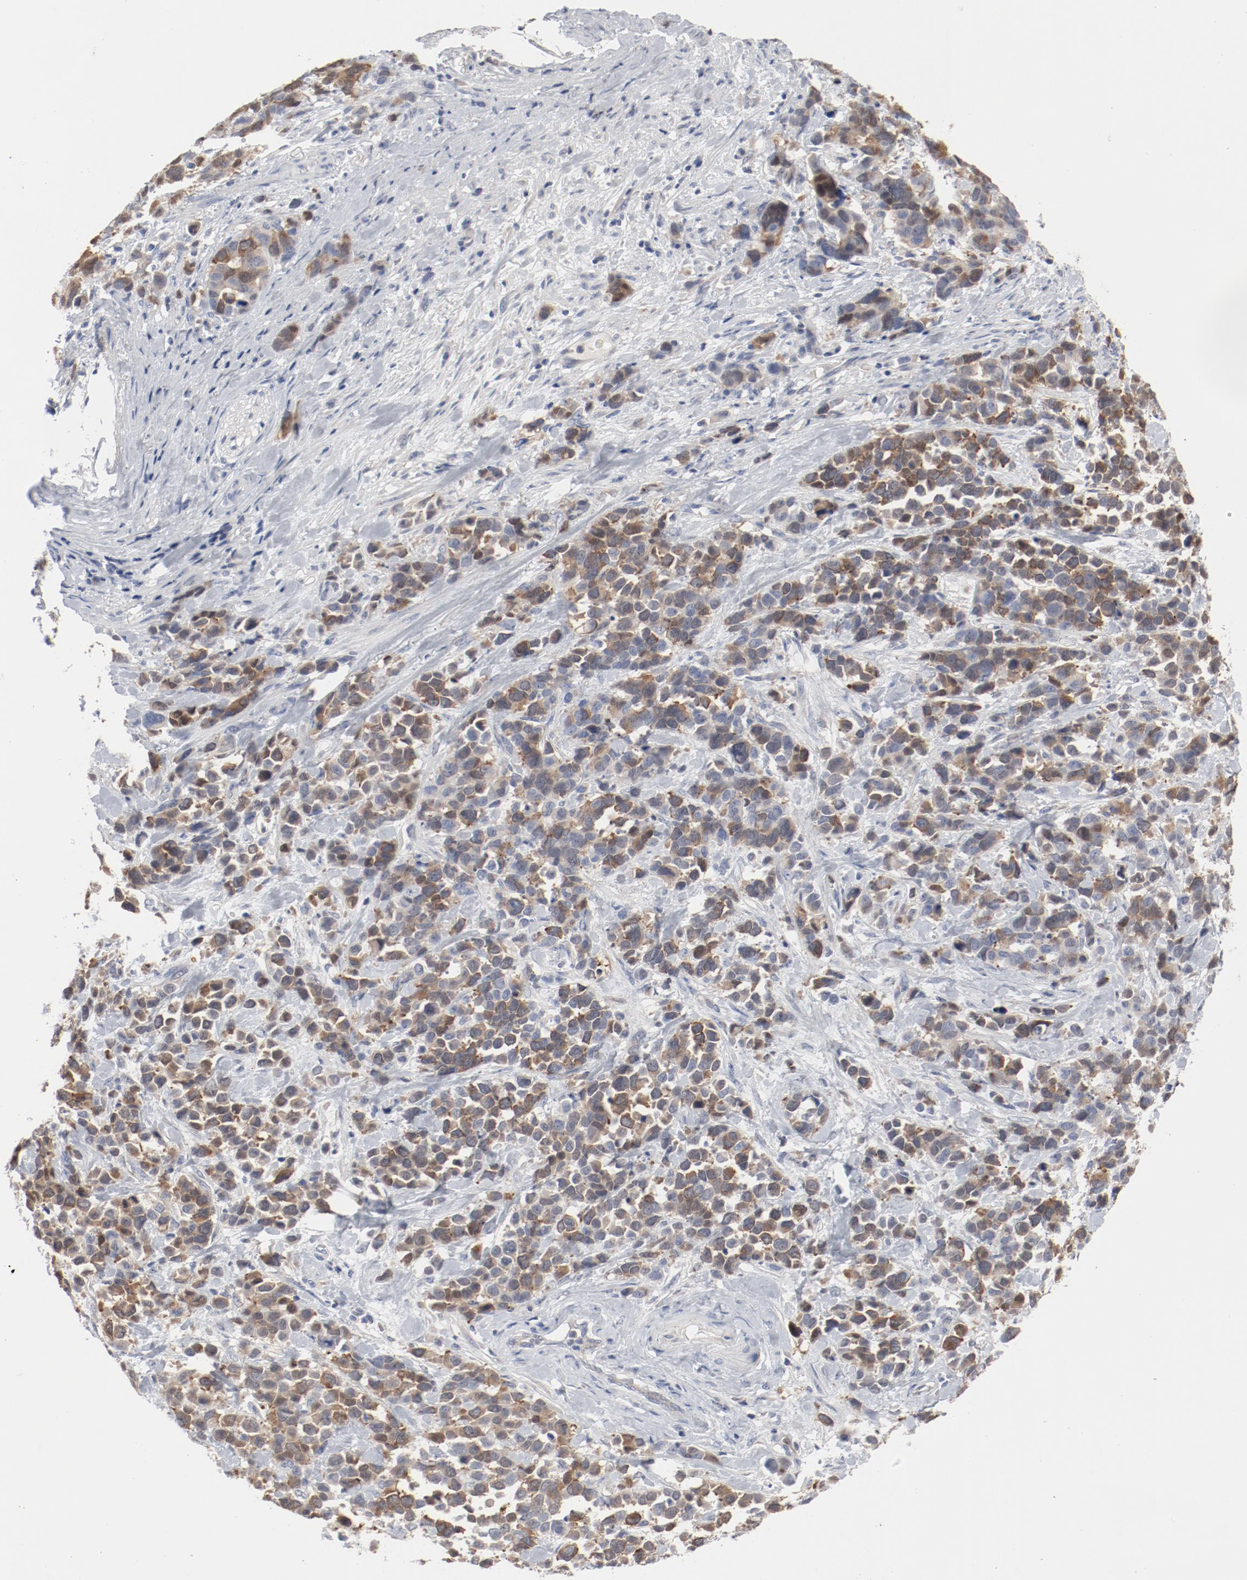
{"staining": {"intensity": "moderate", "quantity": "25%-75%", "location": "nuclear"}, "tissue": "stomach cancer", "cell_type": "Tumor cells", "image_type": "cancer", "snomed": [{"axis": "morphology", "description": "Adenocarcinoma, NOS"}, {"axis": "topography", "description": "Stomach, upper"}], "caption": "Moderate nuclear protein staining is identified in approximately 25%-75% of tumor cells in stomach adenocarcinoma.", "gene": "CDK1", "patient": {"sex": "male", "age": 71}}